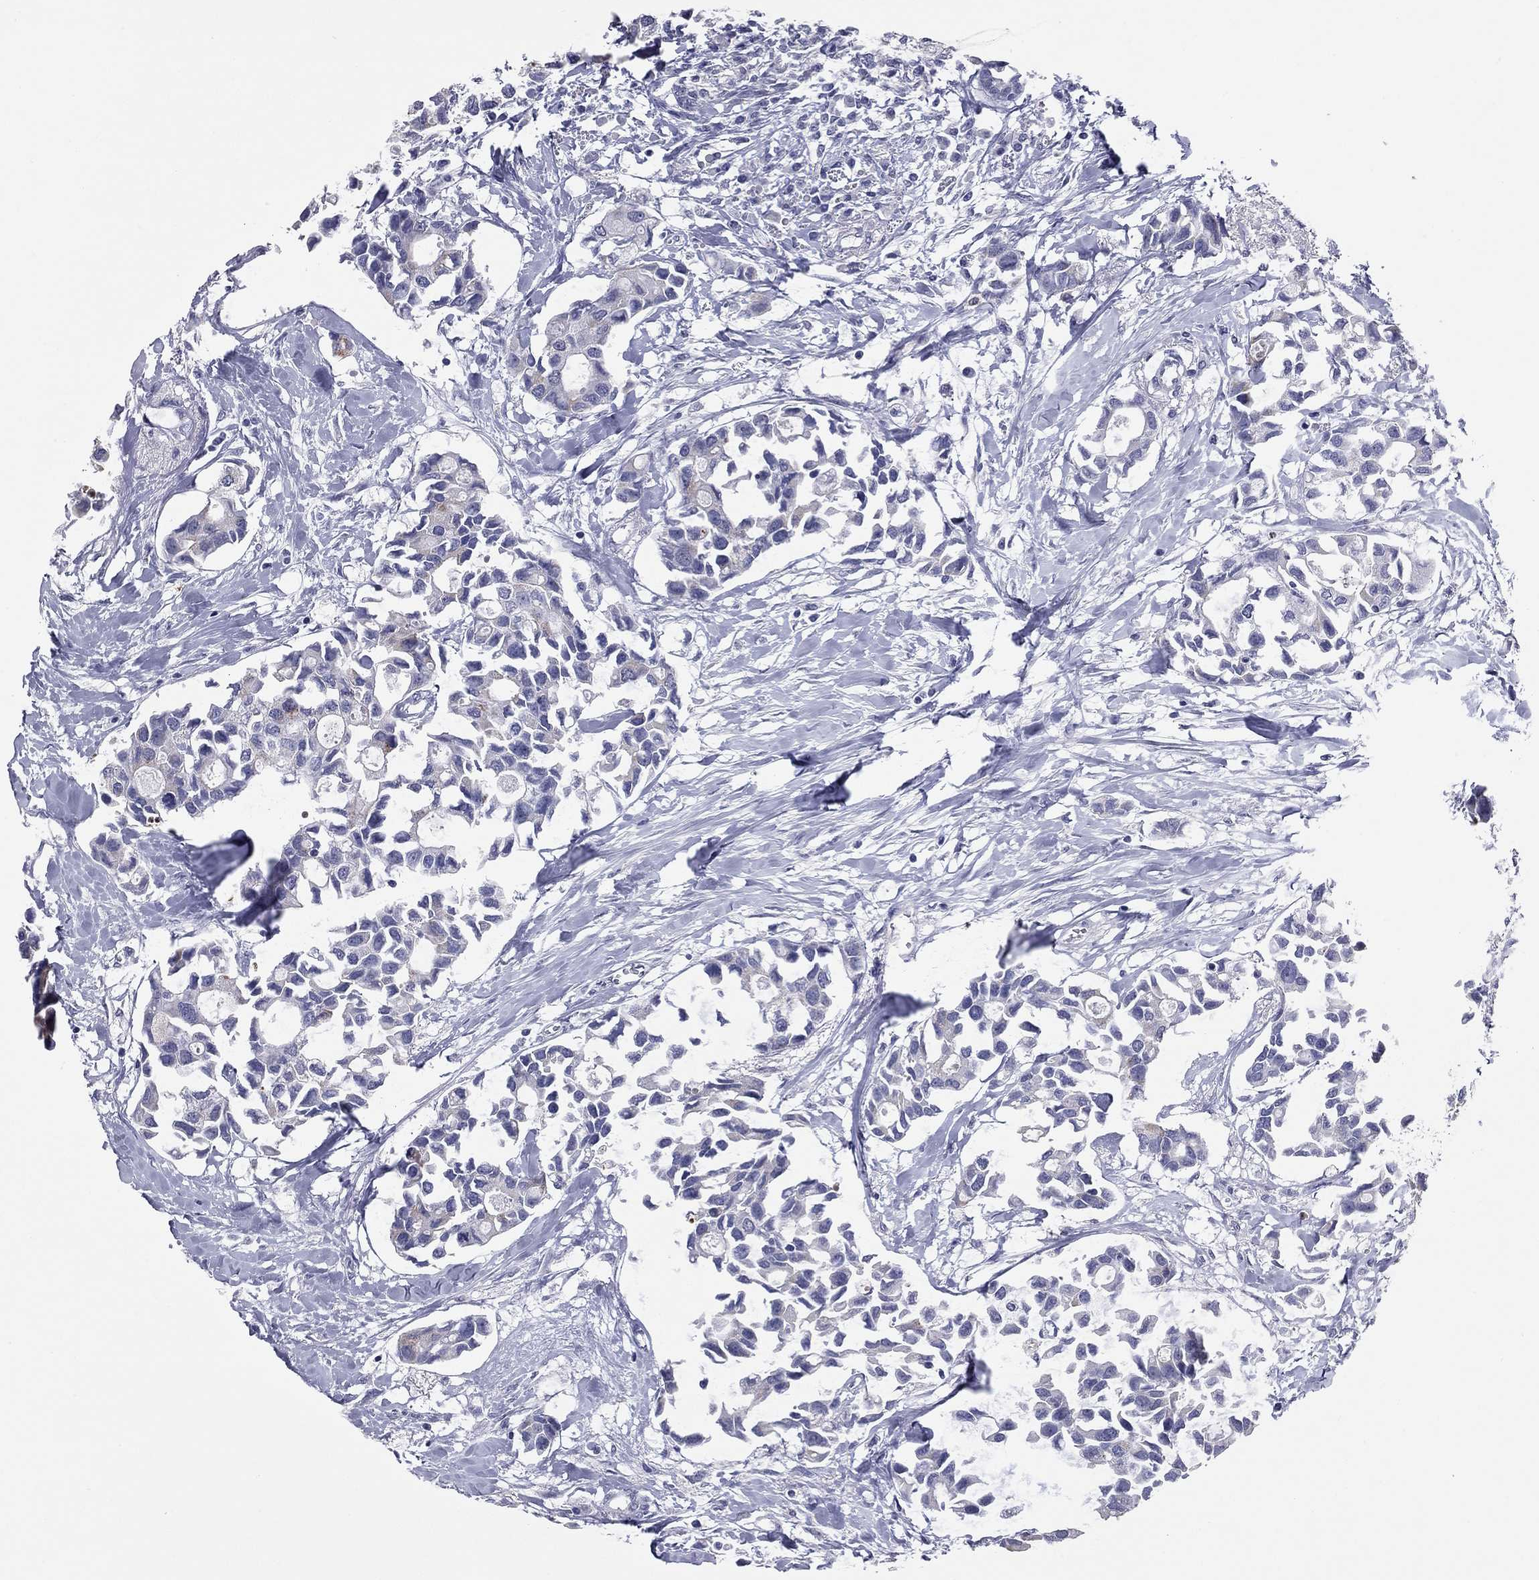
{"staining": {"intensity": "moderate", "quantity": "<25%", "location": "cytoplasmic/membranous"}, "tissue": "breast cancer", "cell_type": "Tumor cells", "image_type": "cancer", "snomed": [{"axis": "morphology", "description": "Duct carcinoma"}, {"axis": "topography", "description": "Breast"}], "caption": "Human breast cancer (infiltrating ductal carcinoma) stained with a brown dye demonstrates moderate cytoplasmic/membranous positive staining in about <25% of tumor cells.", "gene": "SHOC2", "patient": {"sex": "female", "age": 83}}